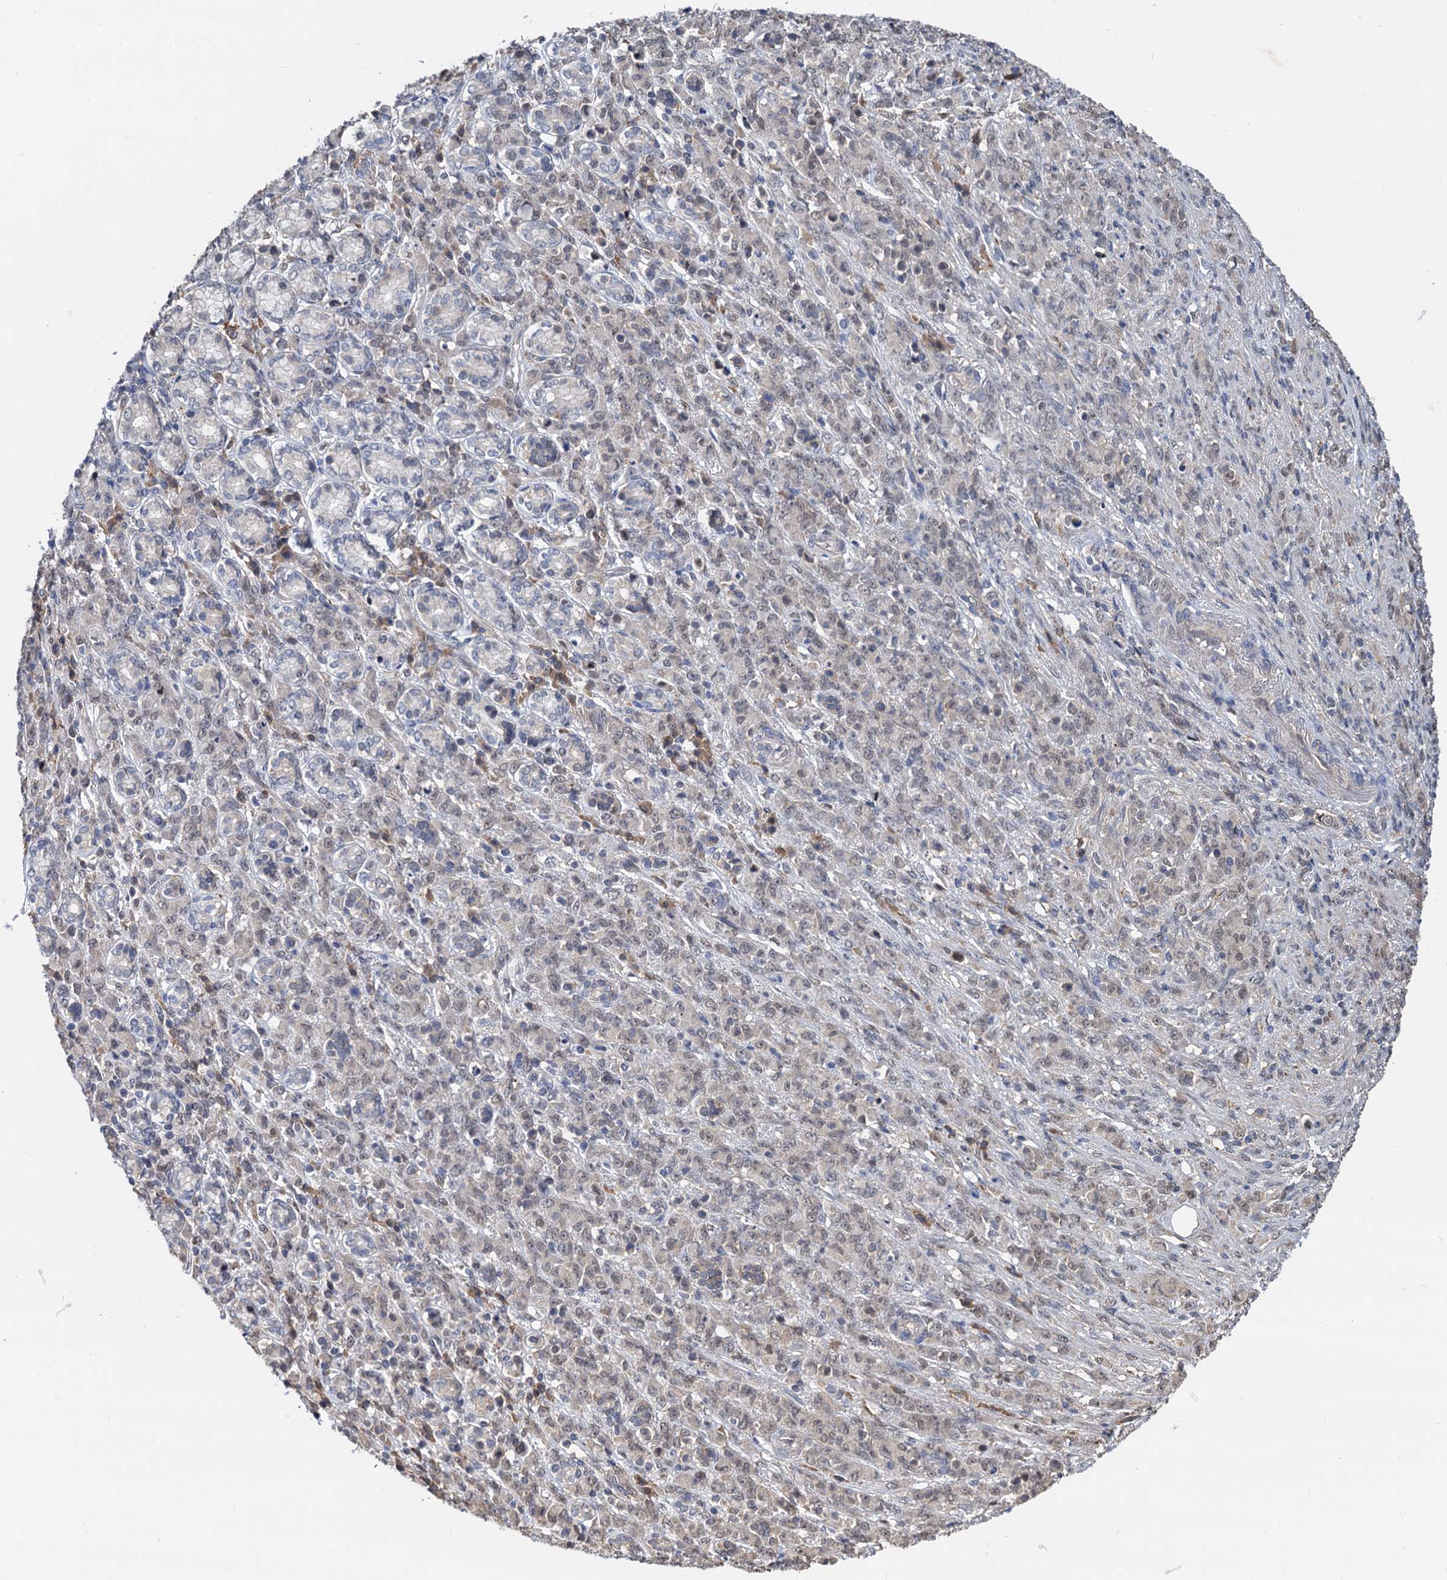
{"staining": {"intensity": "weak", "quantity": "25%-75%", "location": "nuclear"}, "tissue": "stomach cancer", "cell_type": "Tumor cells", "image_type": "cancer", "snomed": [{"axis": "morphology", "description": "Adenocarcinoma, NOS"}, {"axis": "topography", "description": "Stomach"}], "caption": "About 25%-75% of tumor cells in stomach cancer (adenocarcinoma) reveal weak nuclear protein expression as visualized by brown immunohistochemical staining.", "gene": "PSMD4", "patient": {"sex": "female", "age": 79}}